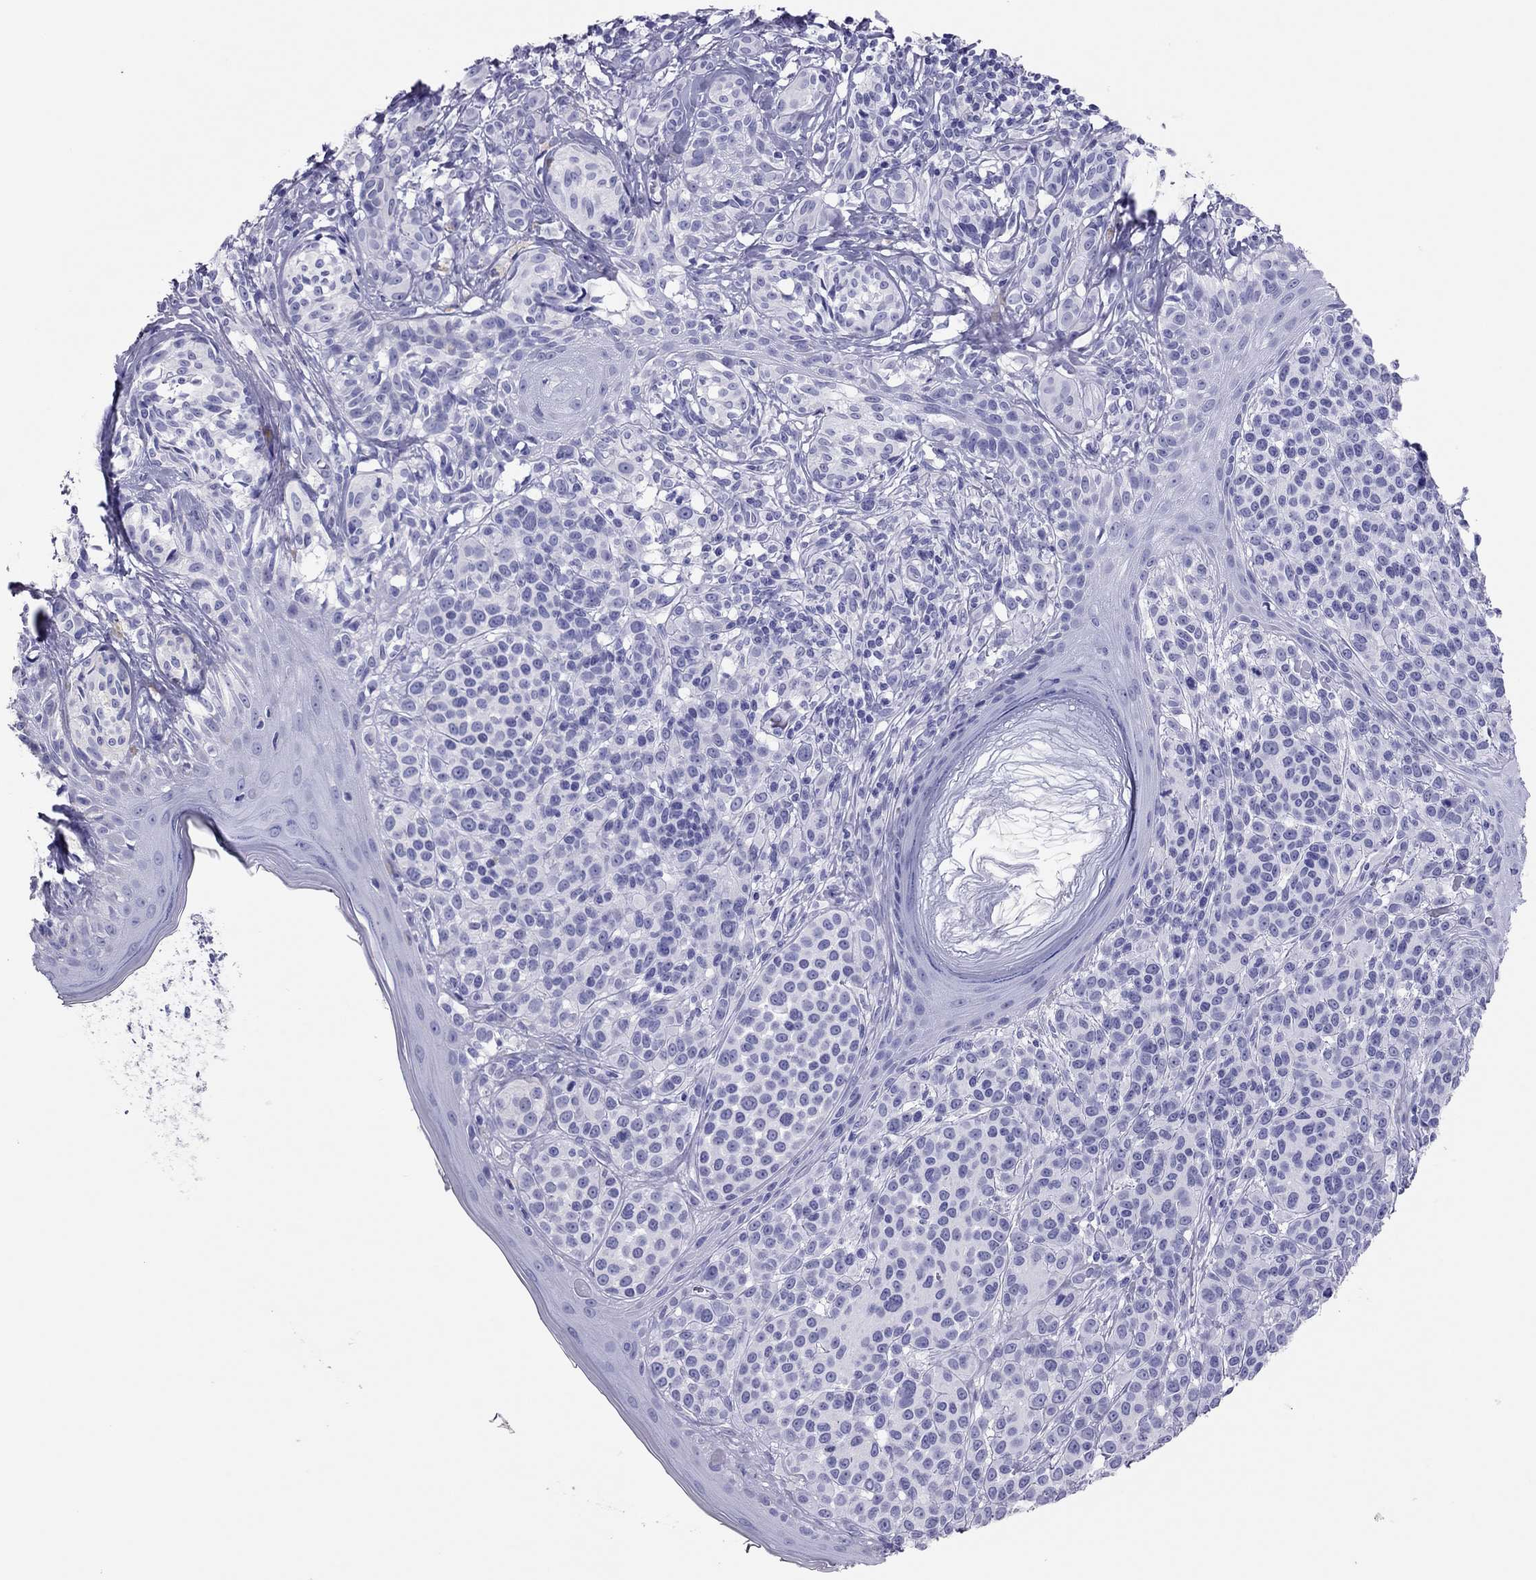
{"staining": {"intensity": "negative", "quantity": "none", "location": "none"}, "tissue": "melanoma", "cell_type": "Tumor cells", "image_type": "cancer", "snomed": [{"axis": "morphology", "description": "Malignant melanoma, NOS"}, {"axis": "topography", "description": "Skin"}], "caption": "Immunohistochemical staining of human melanoma displays no significant expression in tumor cells.", "gene": "TSHB", "patient": {"sex": "male", "age": 79}}